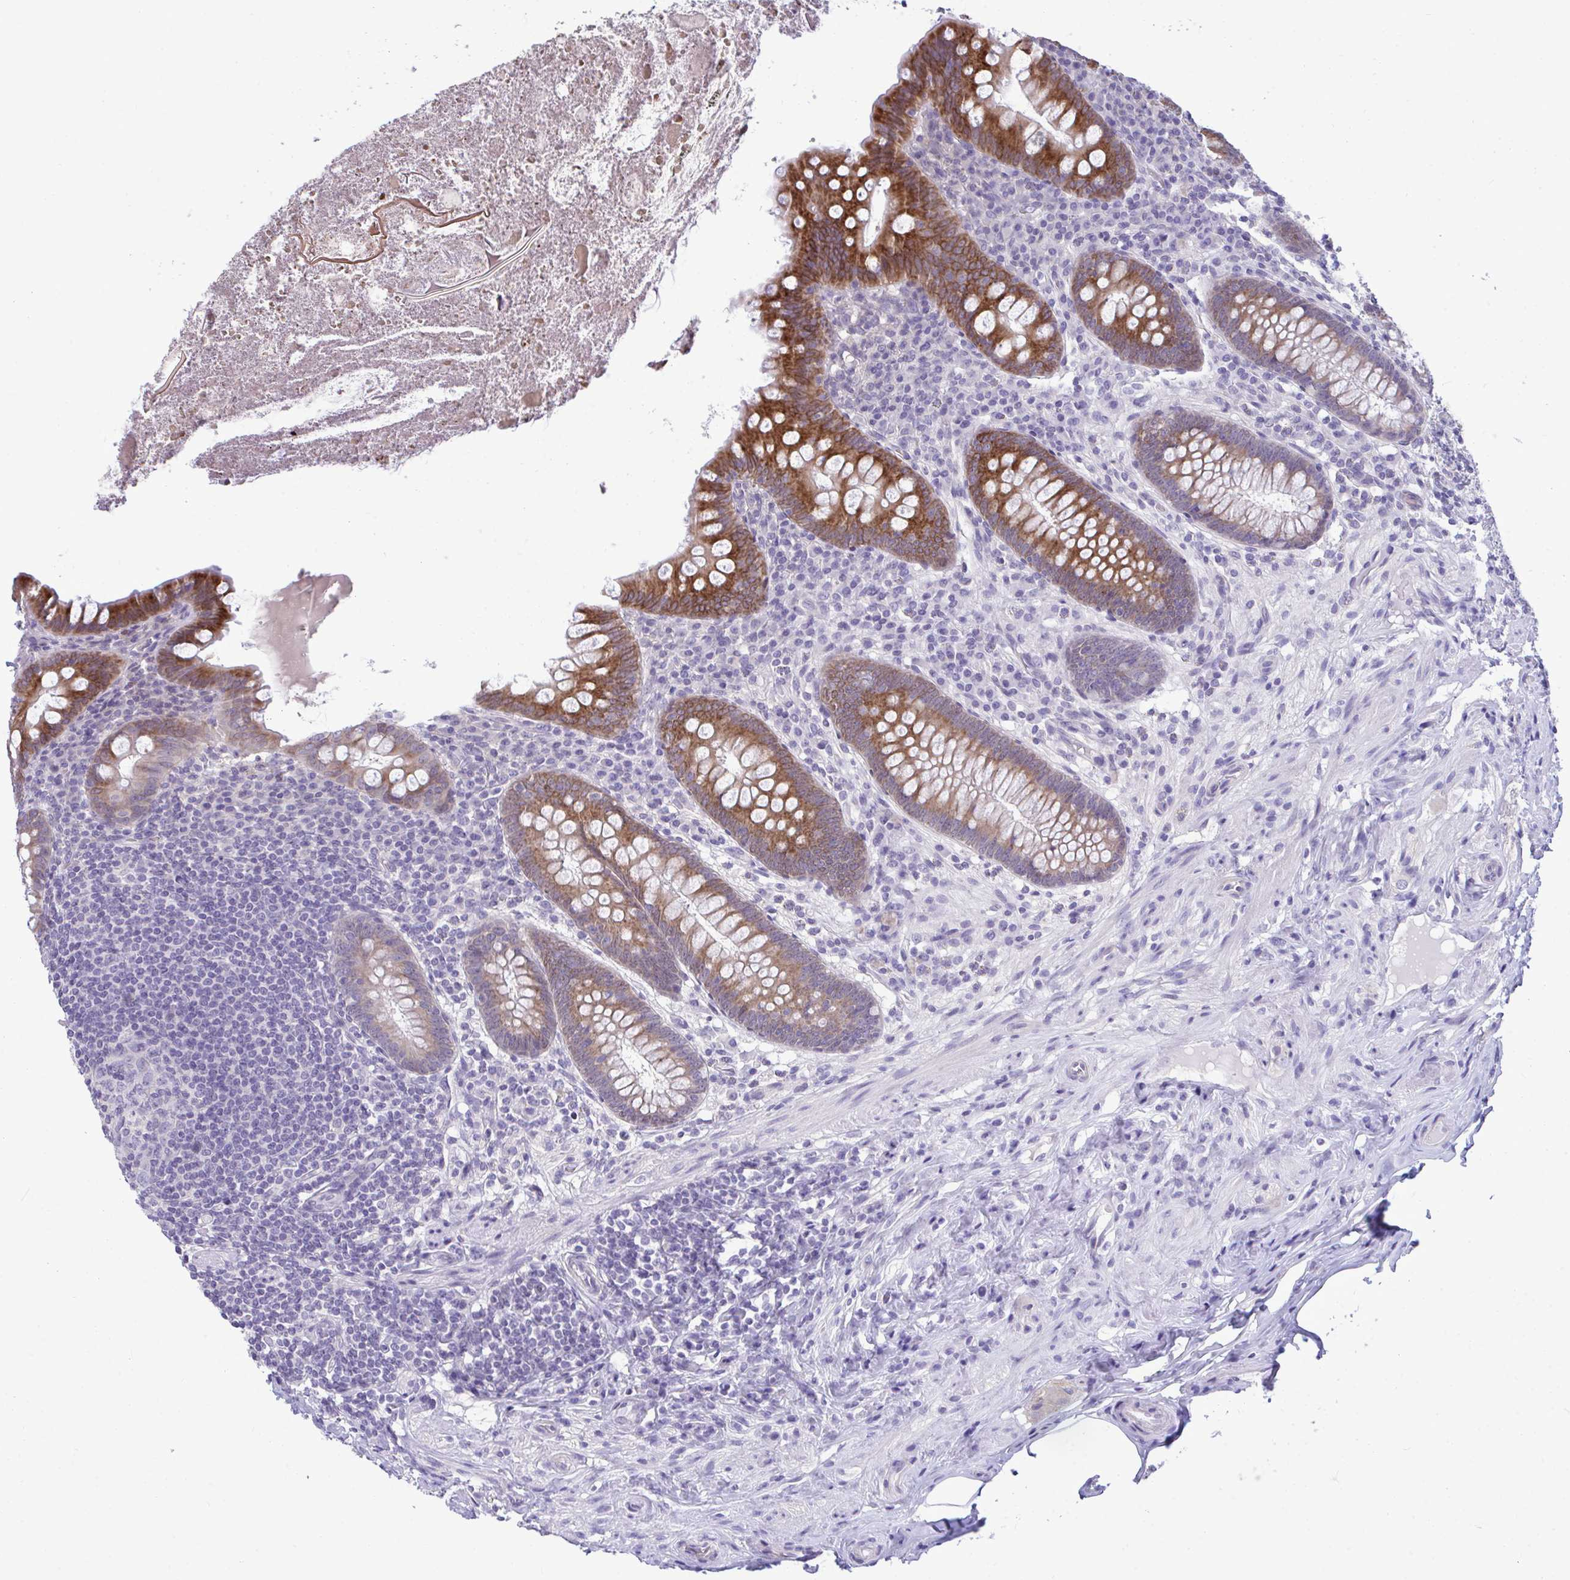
{"staining": {"intensity": "strong", "quantity": "25%-75%", "location": "cytoplasmic/membranous"}, "tissue": "appendix", "cell_type": "Glandular cells", "image_type": "normal", "snomed": [{"axis": "morphology", "description": "Normal tissue, NOS"}, {"axis": "topography", "description": "Appendix"}], "caption": "A high-resolution micrograph shows immunohistochemistry staining of unremarkable appendix, which displays strong cytoplasmic/membranous positivity in approximately 25%-75% of glandular cells. Using DAB (3,3'-diaminobenzidine) (brown) and hematoxylin (blue) stains, captured at high magnification using brightfield microscopy.", "gene": "PIGK", "patient": {"sex": "male", "age": 71}}